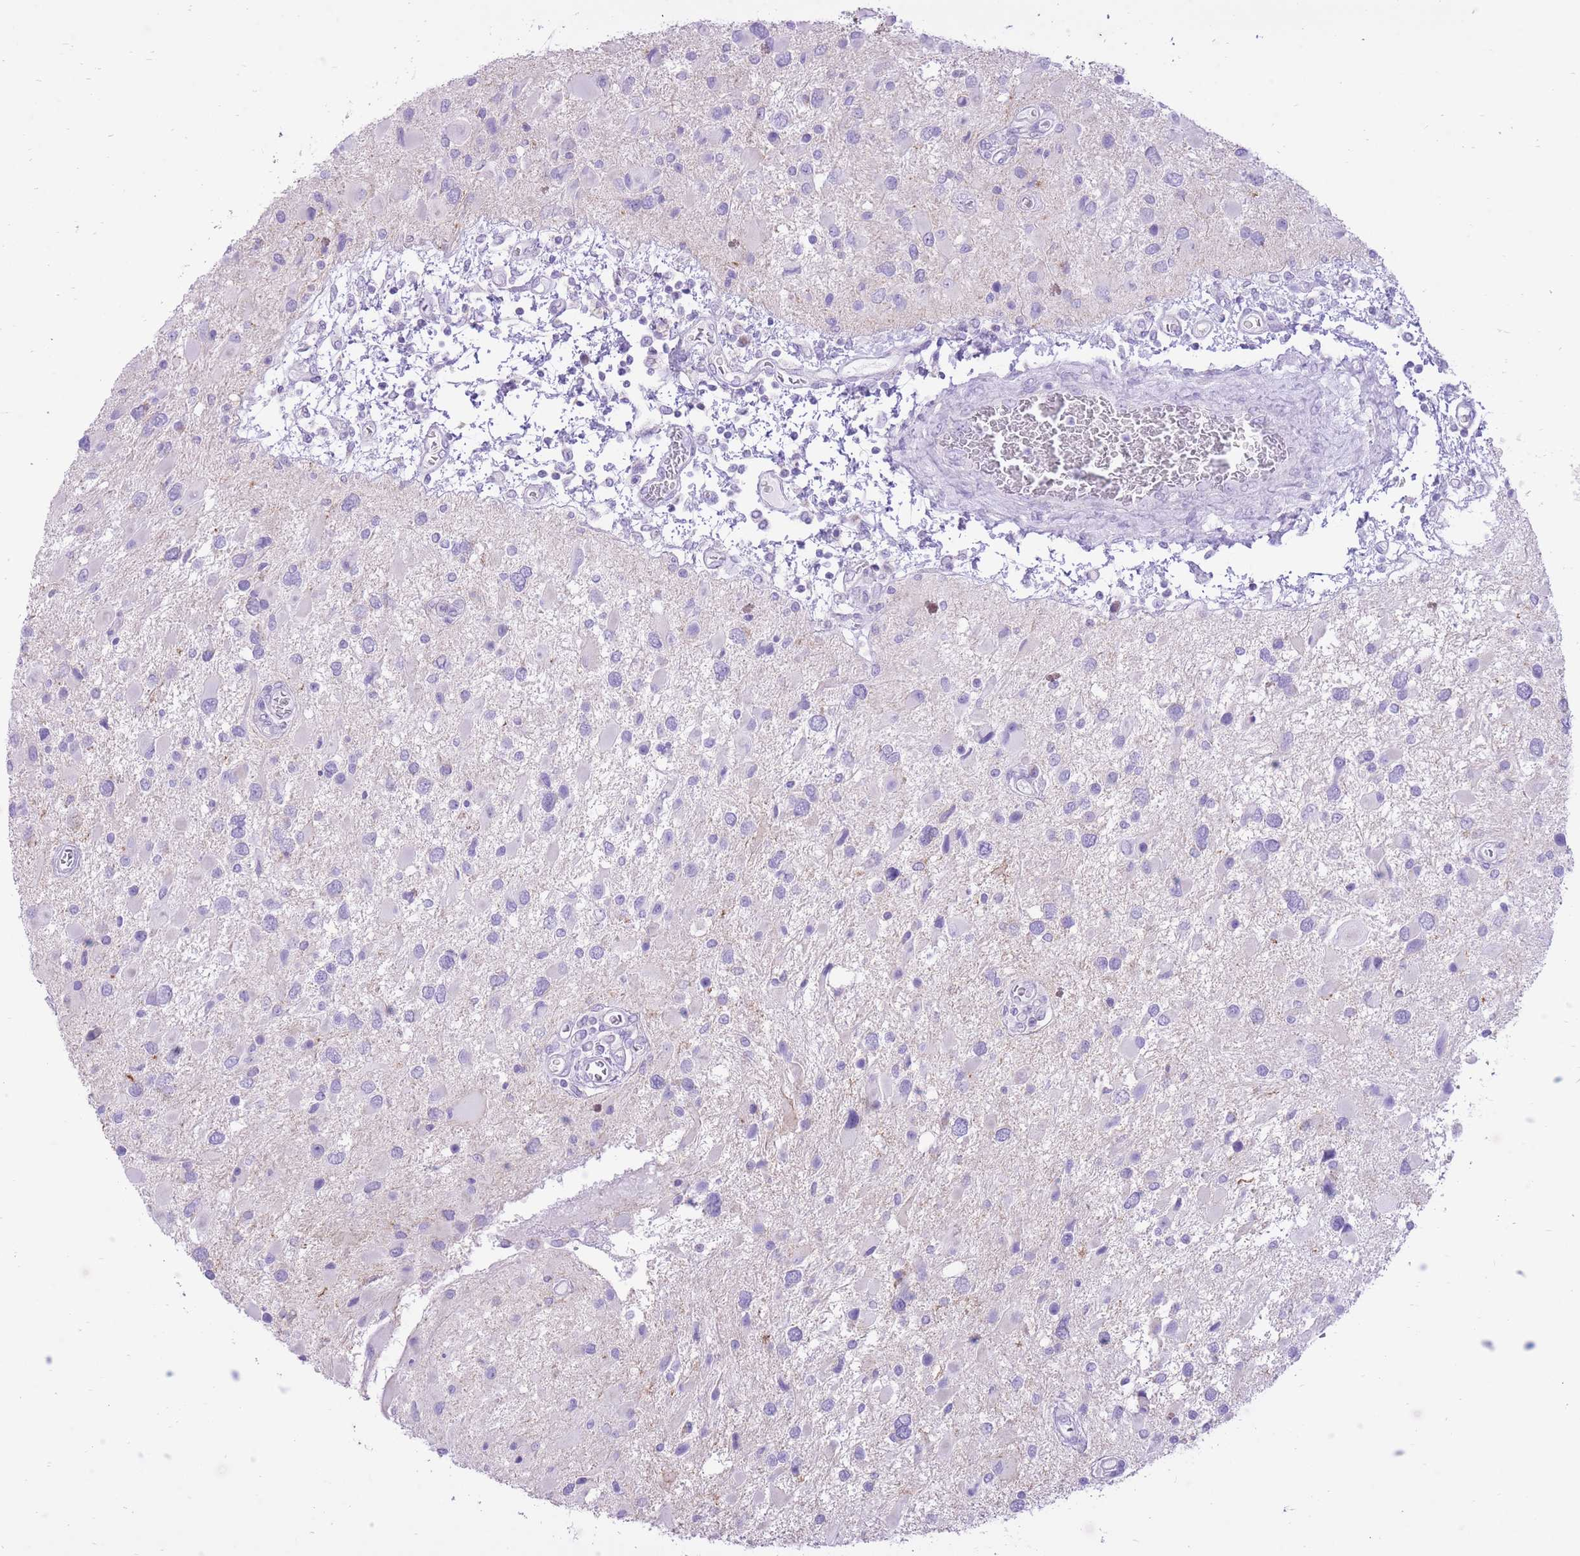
{"staining": {"intensity": "negative", "quantity": "none", "location": "none"}, "tissue": "glioma", "cell_type": "Tumor cells", "image_type": "cancer", "snomed": [{"axis": "morphology", "description": "Glioma, malignant, High grade"}, {"axis": "topography", "description": "Brain"}], "caption": "IHC histopathology image of glioma stained for a protein (brown), which shows no positivity in tumor cells.", "gene": "SLC4A4", "patient": {"sex": "male", "age": 53}}